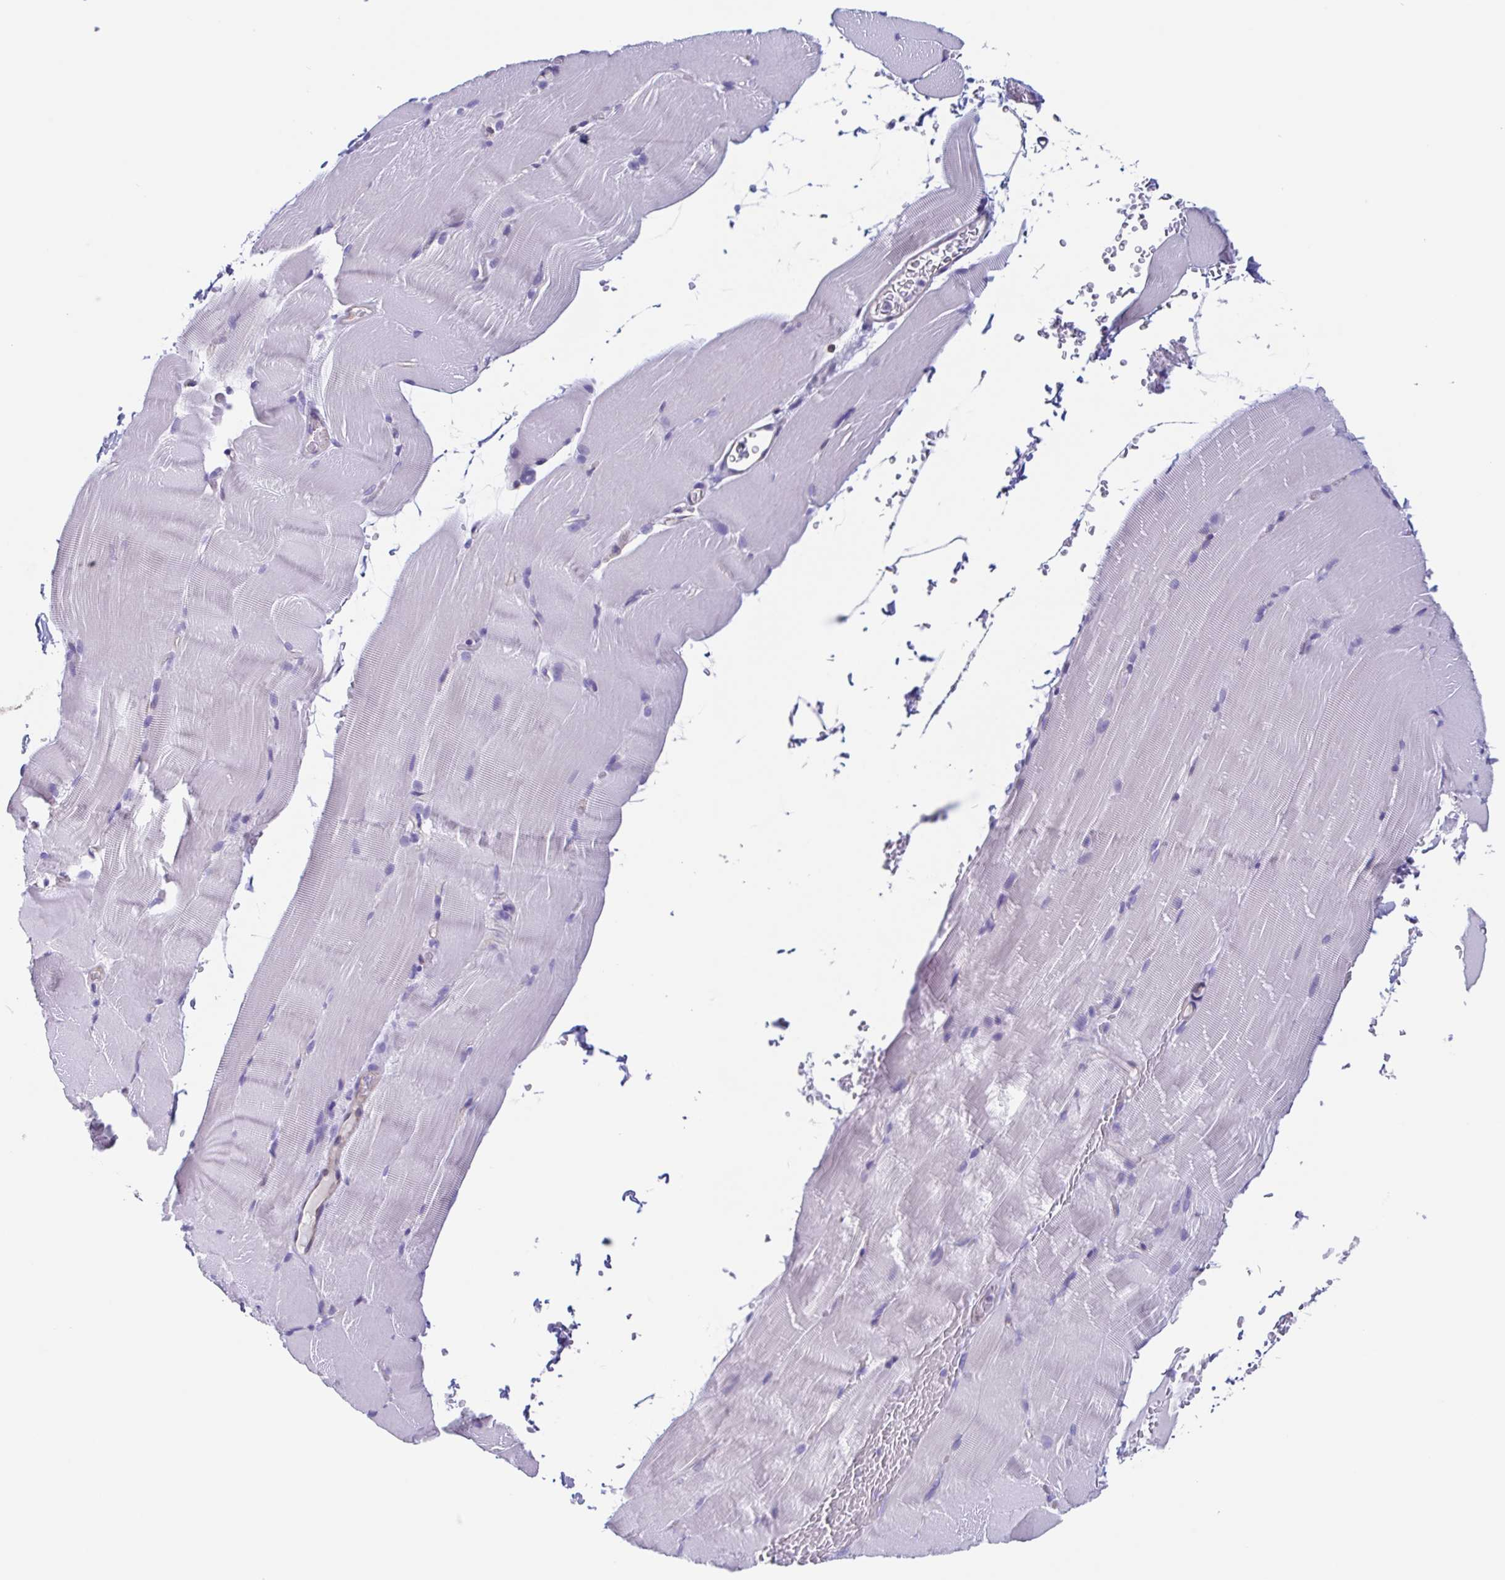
{"staining": {"intensity": "negative", "quantity": "none", "location": "none"}, "tissue": "skeletal muscle", "cell_type": "Myocytes", "image_type": "normal", "snomed": [{"axis": "morphology", "description": "Normal tissue, NOS"}, {"axis": "topography", "description": "Skeletal muscle"}], "caption": "IHC image of normal skeletal muscle stained for a protein (brown), which exhibits no positivity in myocytes.", "gene": "TPD52", "patient": {"sex": "female", "age": 37}}